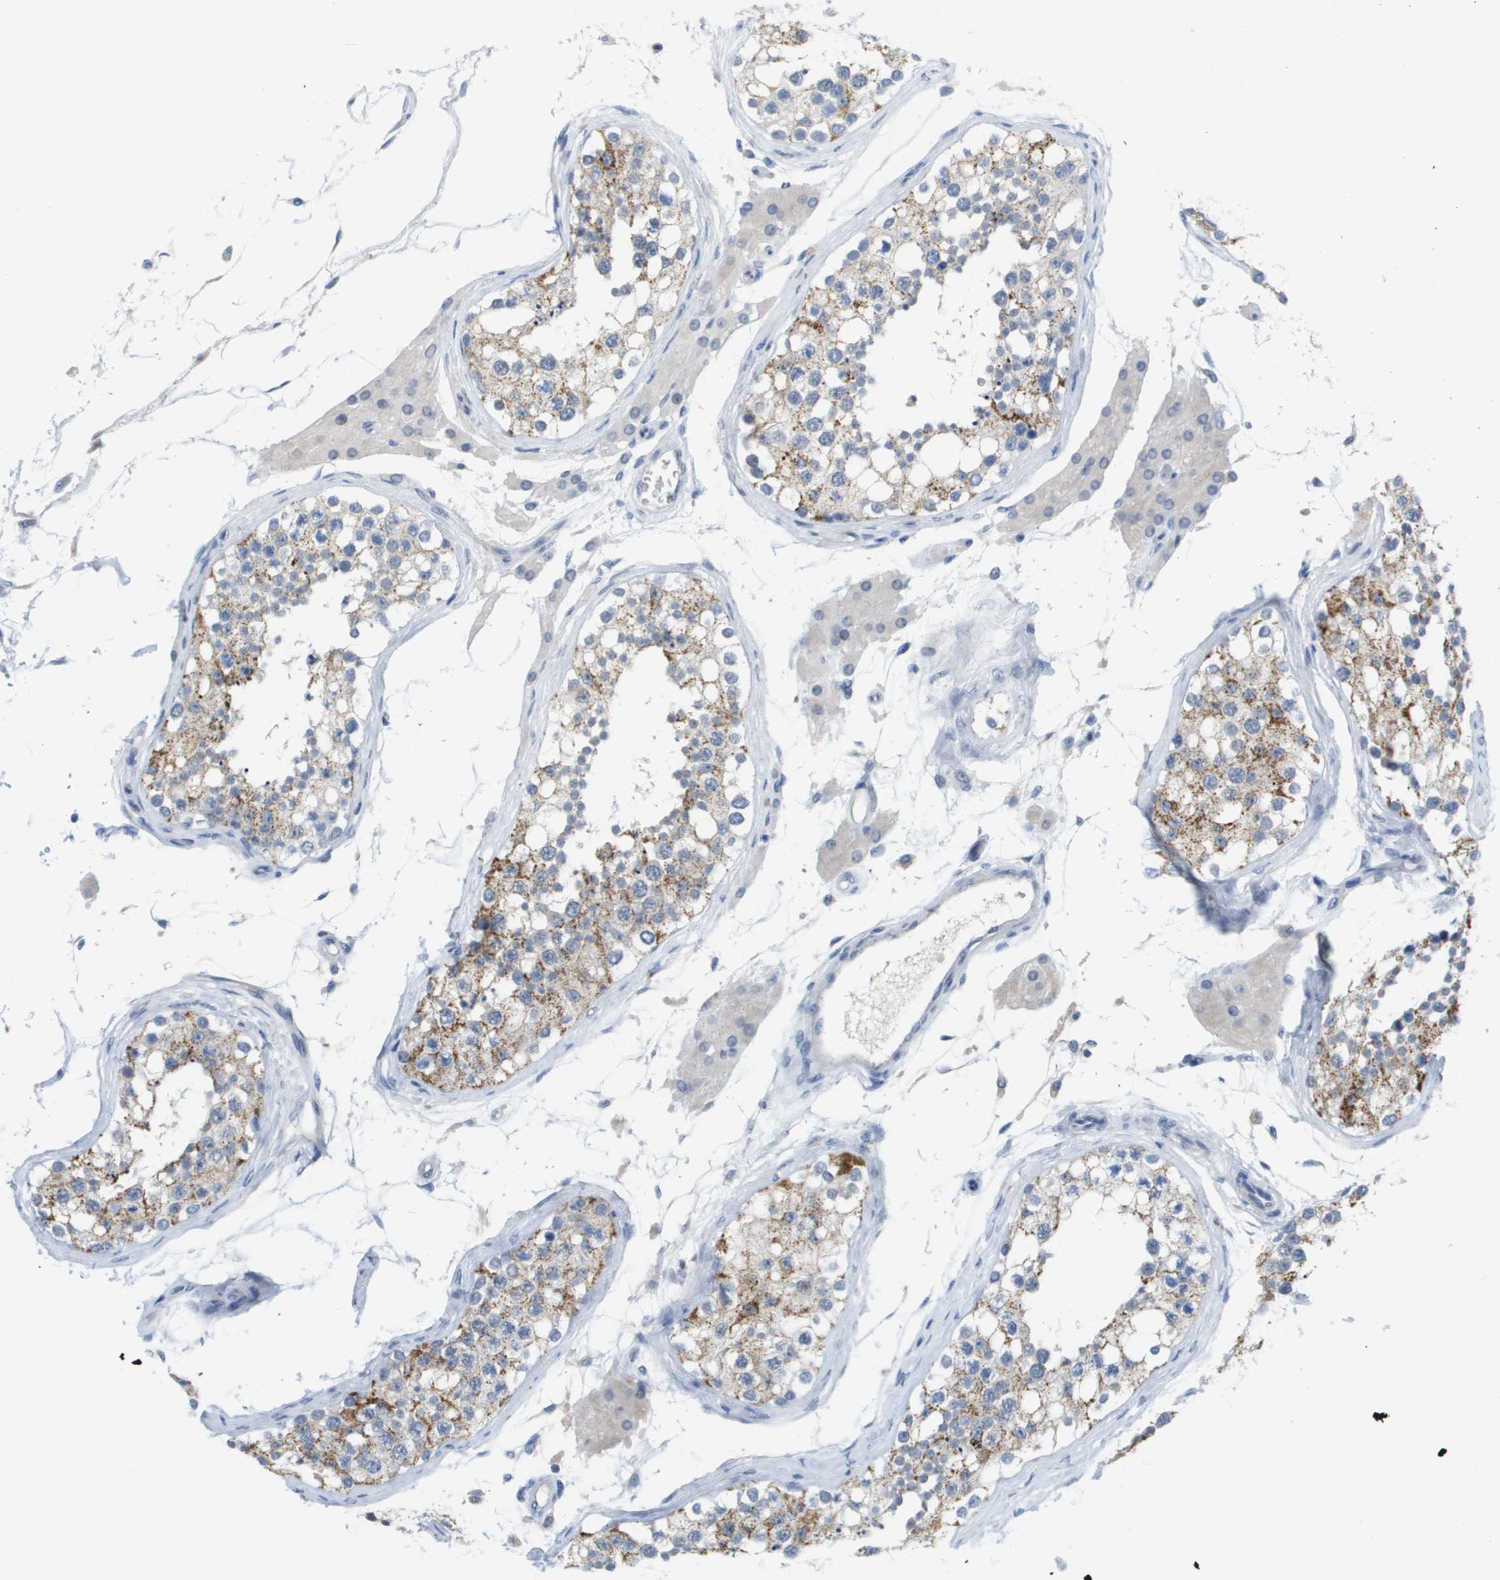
{"staining": {"intensity": "moderate", "quantity": "25%-75%", "location": "cytoplasmic/membranous"}, "tissue": "testis", "cell_type": "Cells in seminiferous ducts", "image_type": "normal", "snomed": [{"axis": "morphology", "description": "Normal tissue, NOS"}, {"axis": "topography", "description": "Testis"}], "caption": "Testis stained with DAB IHC demonstrates medium levels of moderate cytoplasmic/membranous staining in approximately 25%-75% of cells in seminiferous ducts. The protein is stained brown, and the nuclei are stained in blue (DAB IHC with brightfield microscopy, high magnification).", "gene": "PDE4A", "patient": {"sex": "male", "age": 68}}